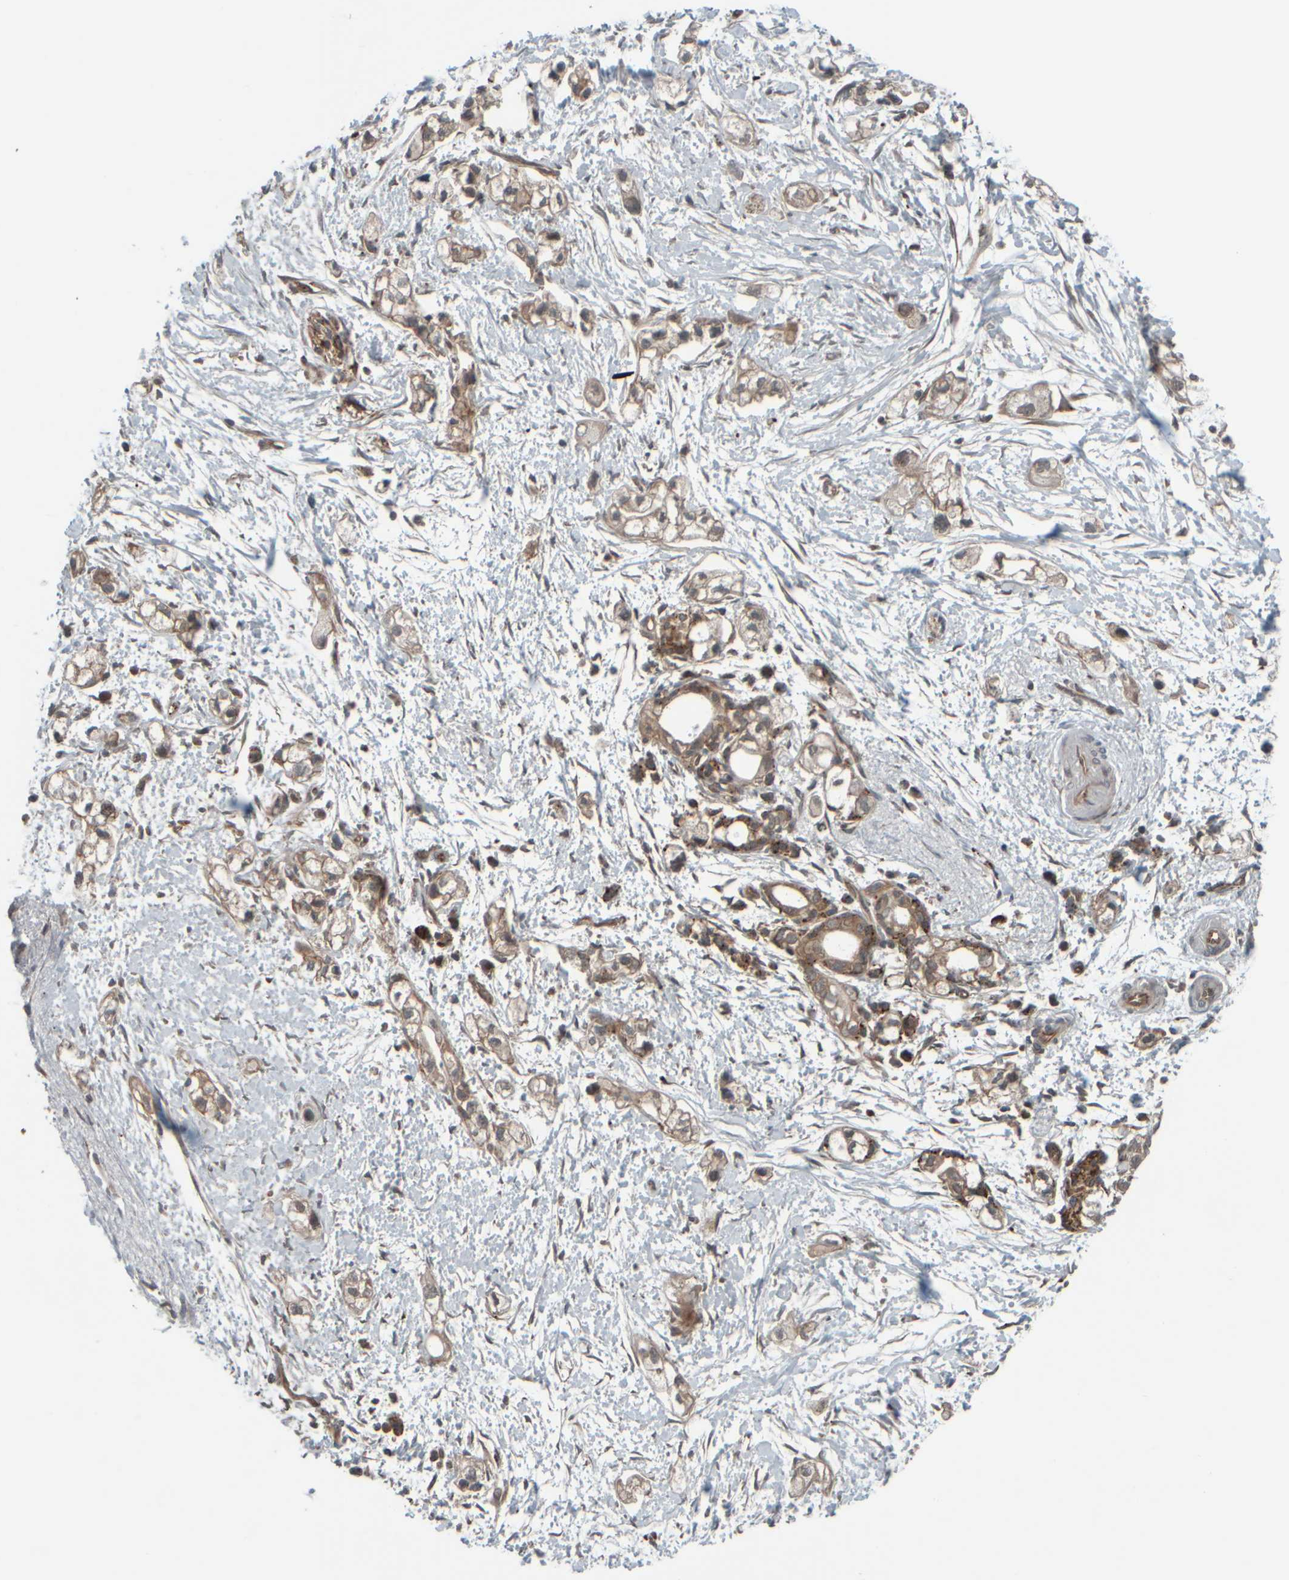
{"staining": {"intensity": "weak", "quantity": ">75%", "location": "cytoplasmic/membranous"}, "tissue": "pancreatic cancer", "cell_type": "Tumor cells", "image_type": "cancer", "snomed": [{"axis": "morphology", "description": "Adenocarcinoma, NOS"}, {"axis": "topography", "description": "Pancreas"}], "caption": "There is low levels of weak cytoplasmic/membranous positivity in tumor cells of pancreatic adenocarcinoma, as demonstrated by immunohistochemical staining (brown color).", "gene": "GIGYF1", "patient": {"sex": "male", "age": 74}}